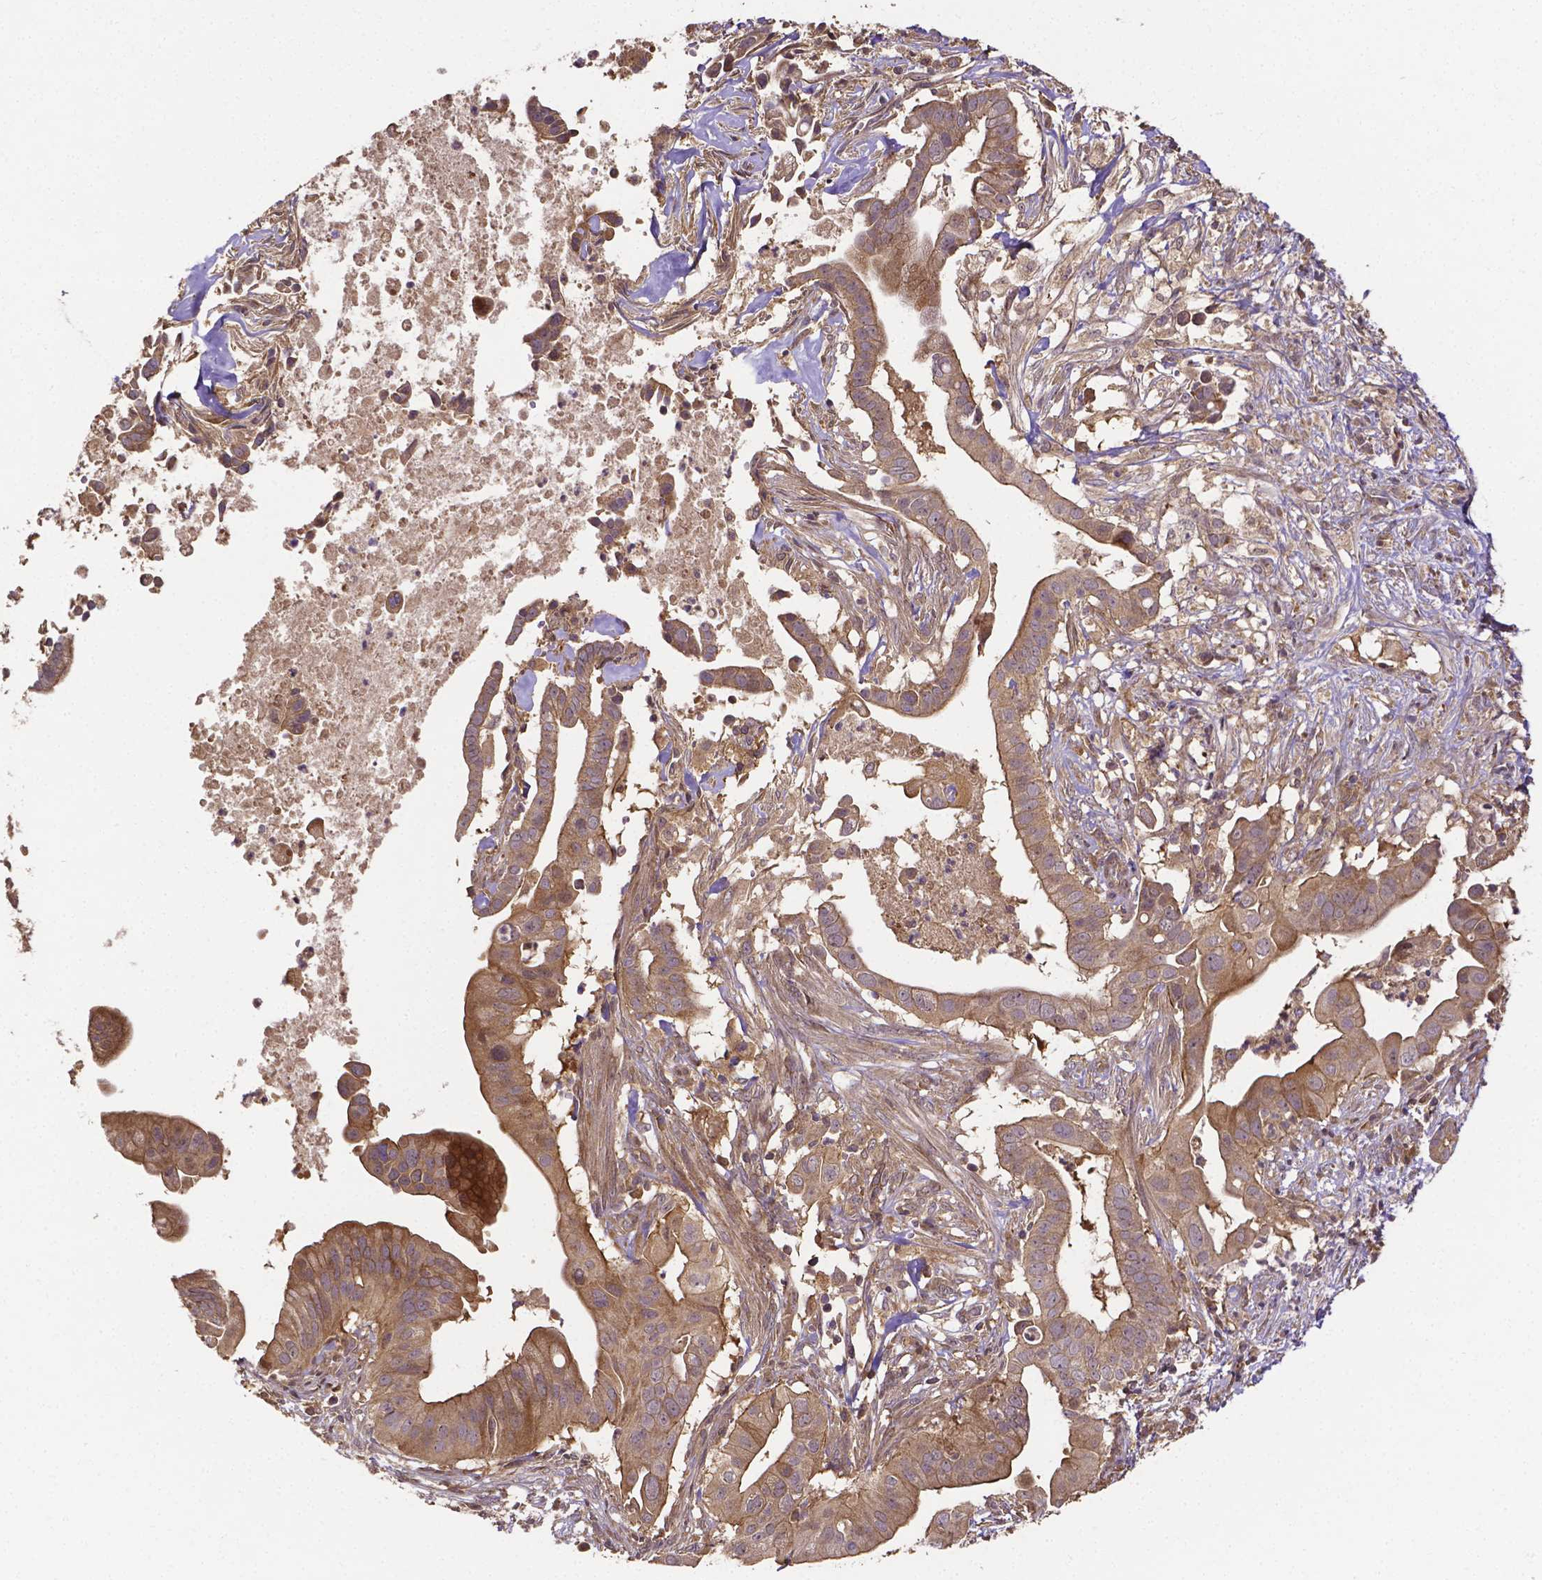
{"staining": {"intensity": "moderate", "quantity": ">75%", "location": "cytoplasmic/membranous"}, "tissue": "pancreatic cancer", "cell_type": "Tumor cells", "image_type": "cancer", "snomed": [{"axis": "morphology", "description": "Adenocarcinoma, NOS"}, {"axis": "topography", "description": "Pancreas"}], "caption": "This image demonstrates immunohistochemistry staining of human pancreatic cancer, with medium moderate cytoplasmic/membranous staining in about >75% of tumor cells.", "gene": "RNF123", "patient": {"sex": "male", "age": 61}}